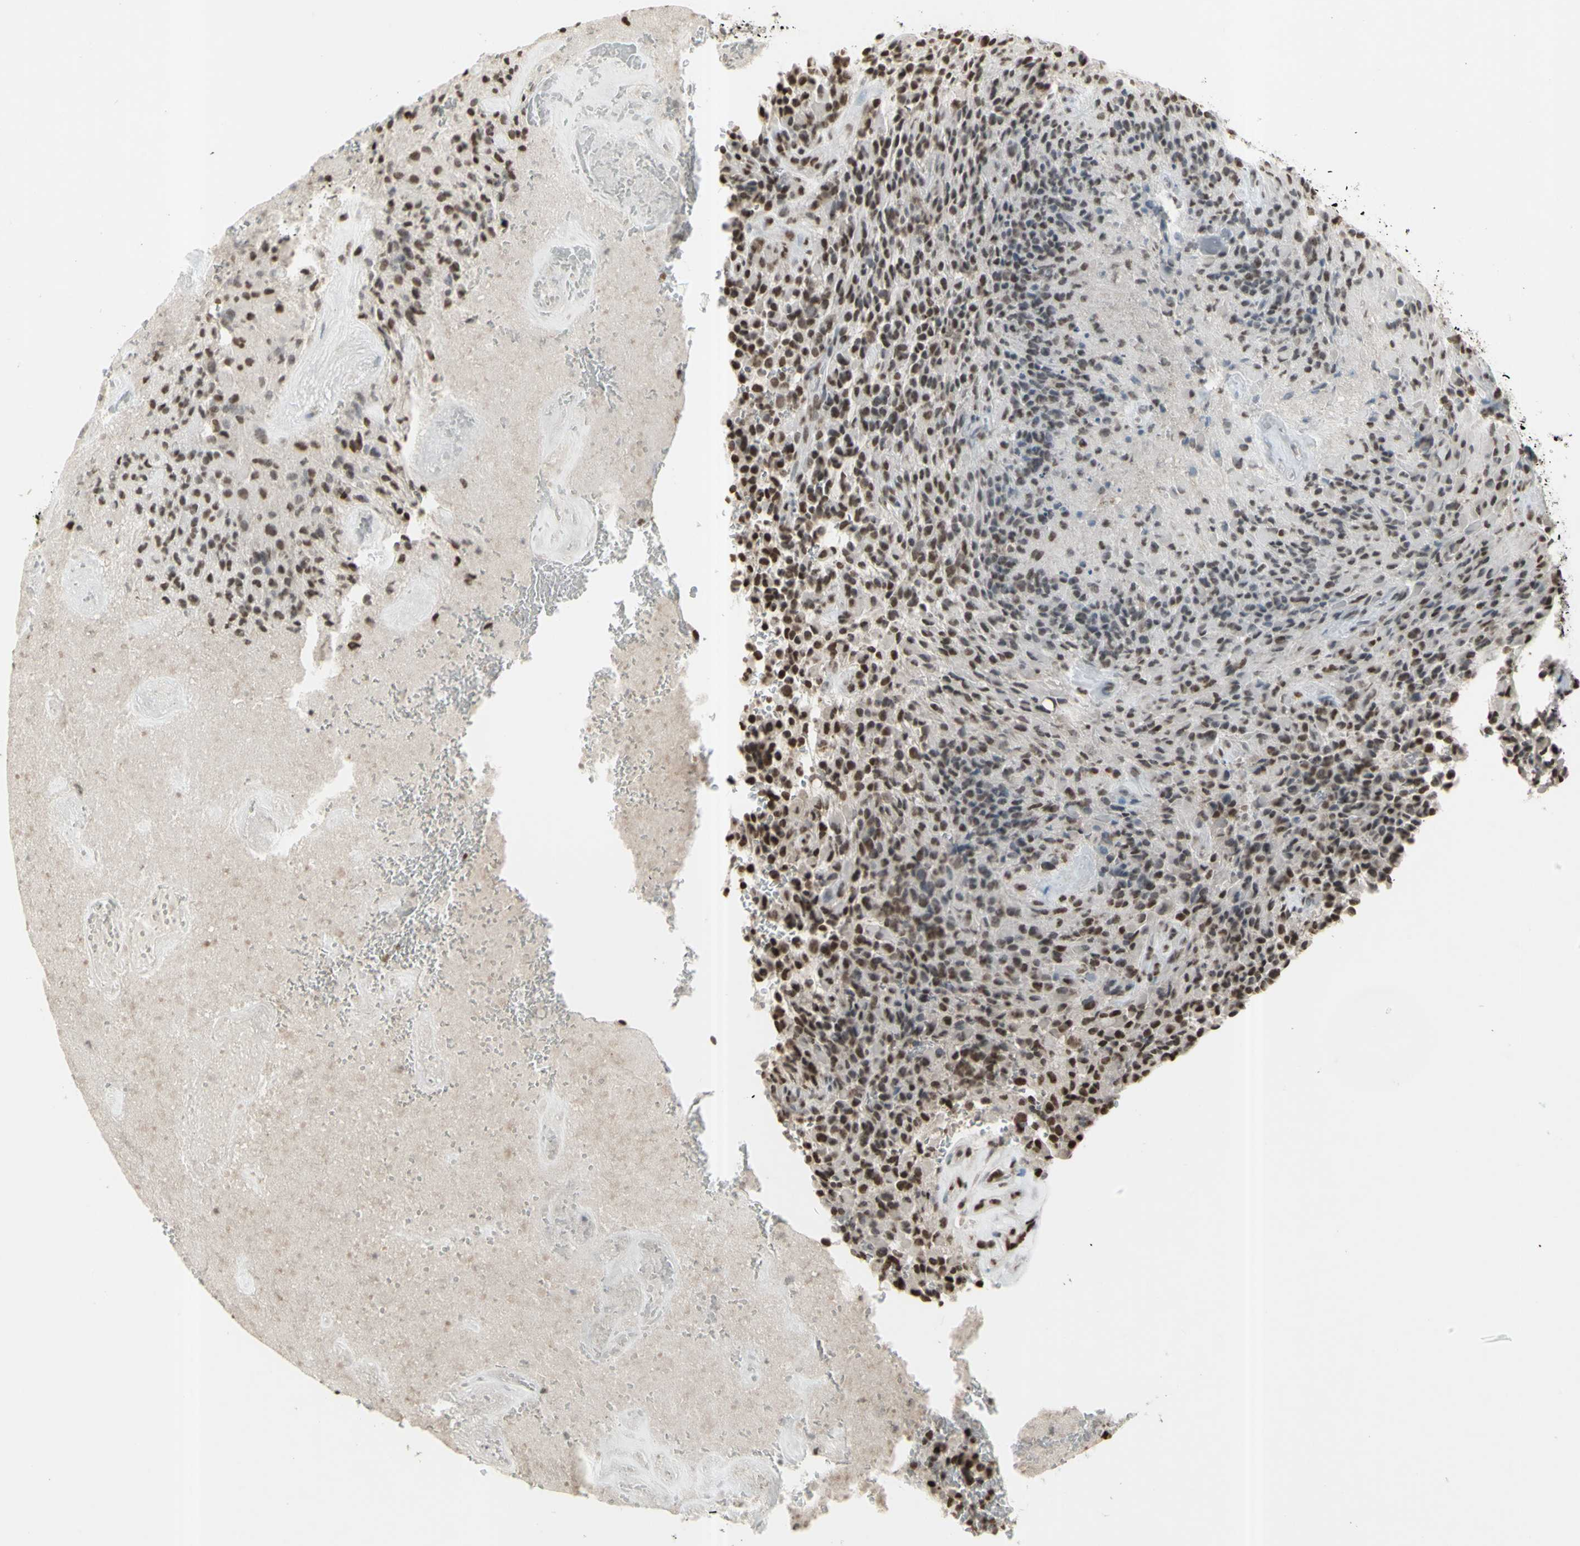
{"staining": {"intensity": "strong", "quantity": ">75%", "location": "nuclear"}, "tissue": "glioma", "cell_type": "Tumor cells", "image_type": "cancer", "snomed": [{"axis": "morphology", "description": "Glioma, malignant, High grade"}, {"axis": "topography", "description": "Brain"}], "caption": "Glioma was stained to show a protein in brown. There is high levels of strong nuclear expression in about >75% of tumor cells.", "gene": "TRIM28", "patient": {"sex": "male", "age": 71}}